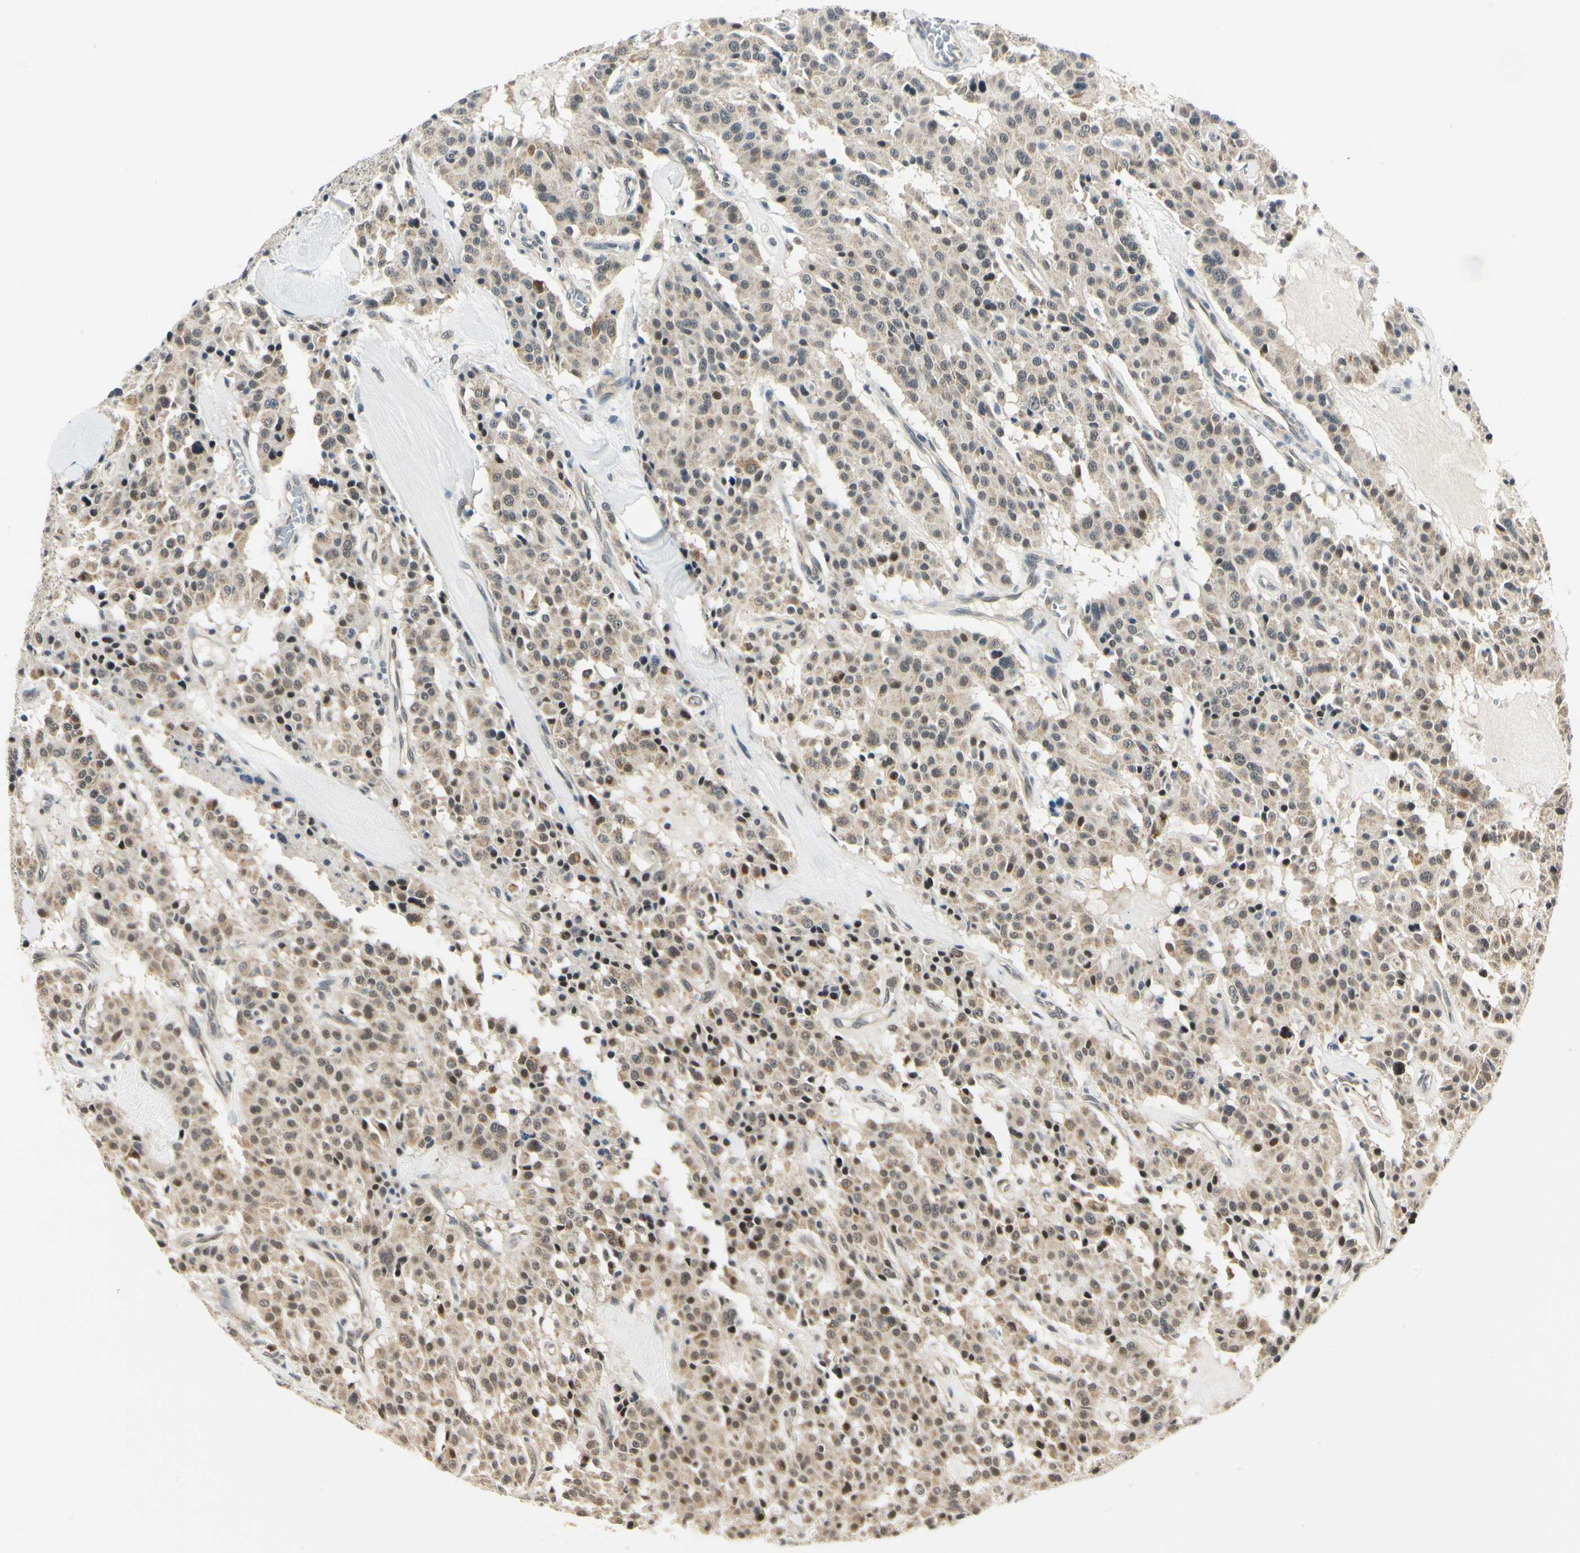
{"staining": {"intensity": "moderate", "quantity": ">75%", "location": "cytoplasmic/membranous"}, "tissue": "carcinoid", "cell_type": "Tumor cells", "image_type": "cancer", "snomed": [{"axis": "morphology", "description": "Carcinoid, malignant, NOS"}, {"axis": "topography", "description": "Lung"}], "caption": "Moderate cytoplasmic/membranous staining for a protein is appreciated in about >75% of tumor cells of malignant carcinoid using IHC.", "gene": "PDK2", "patient": {"sex": "male", "age": 30}}